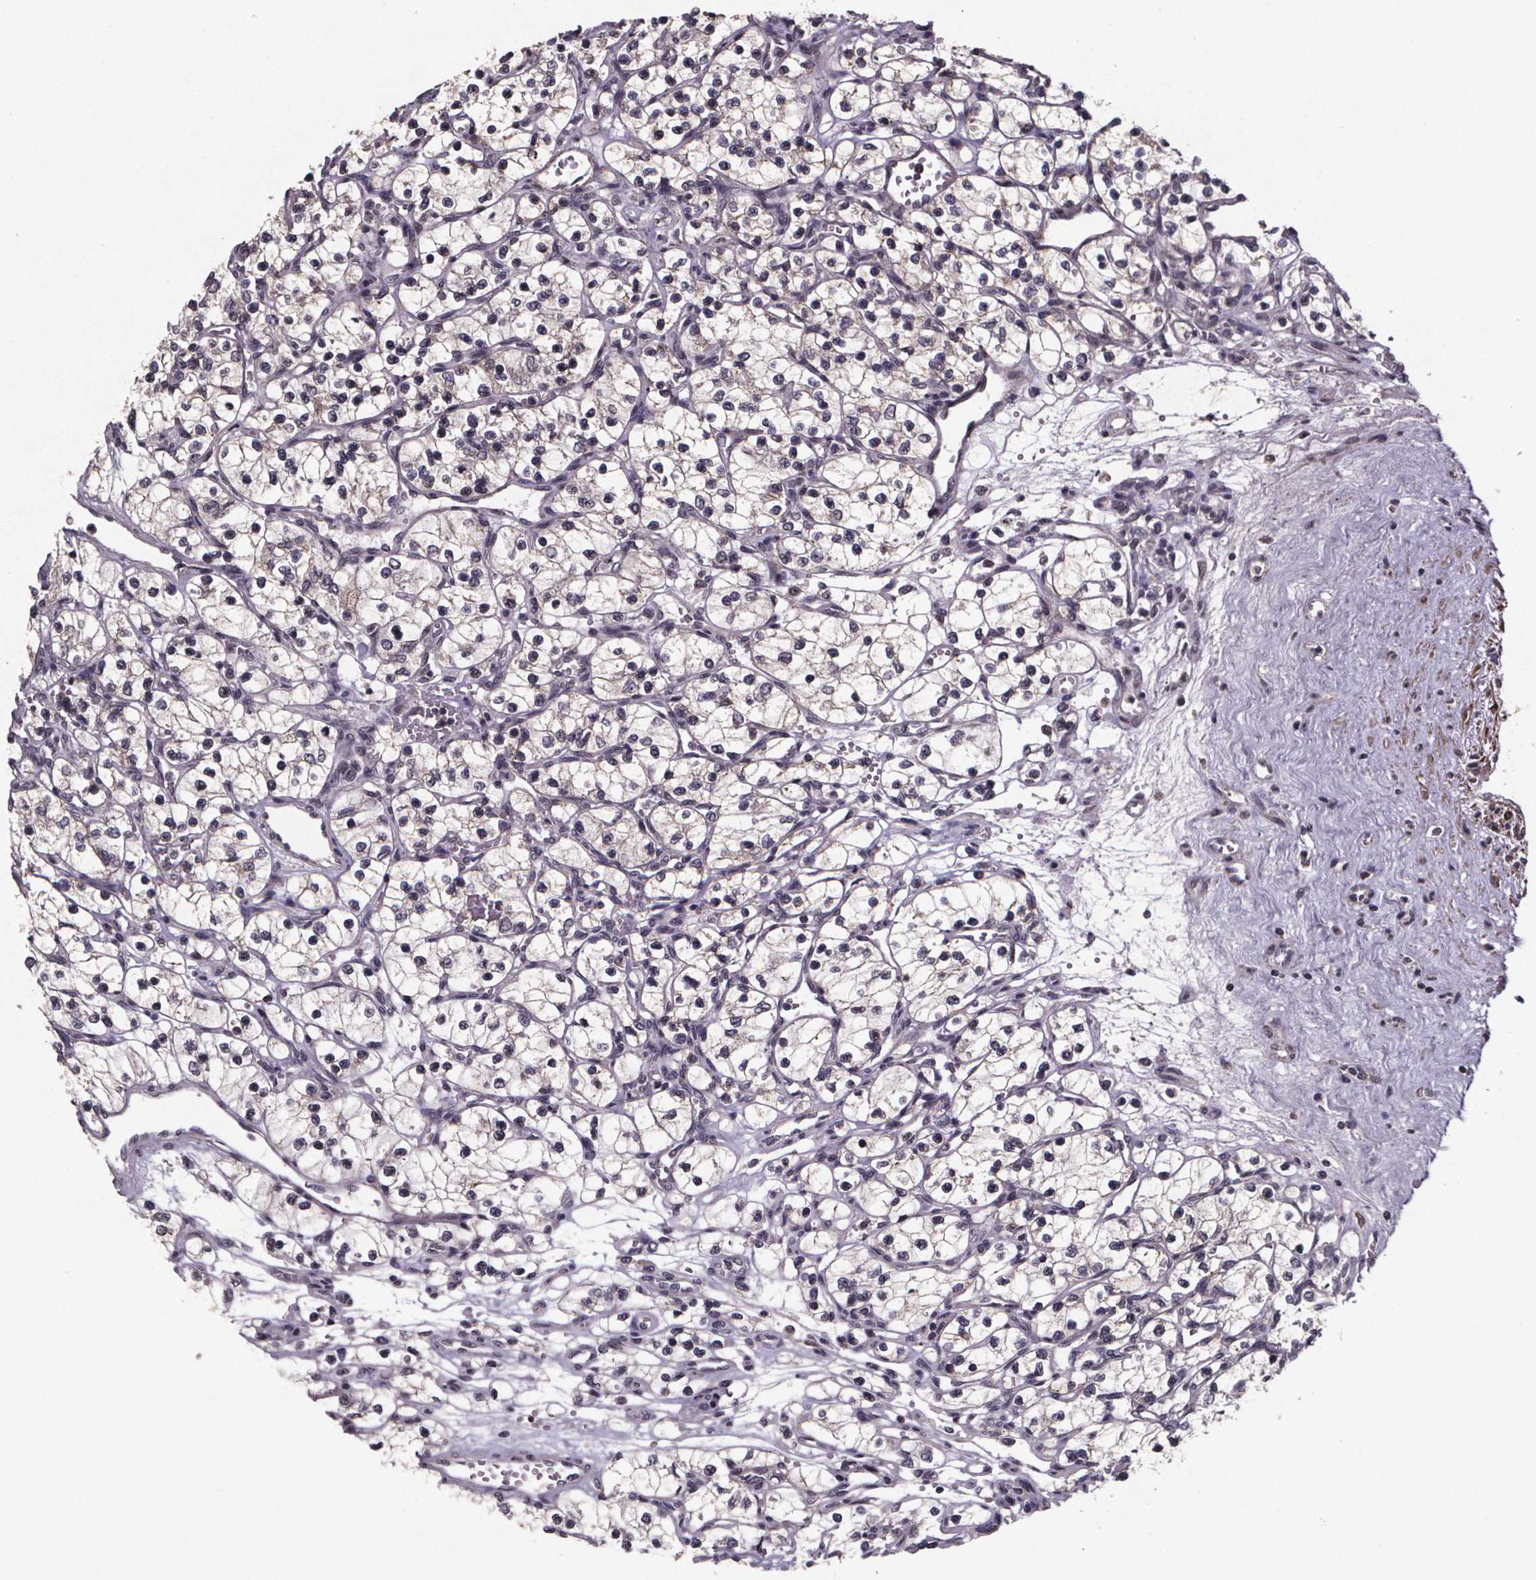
{"staining": {"intensity": "negative", "quantity": "none", "location": "none"}, "tissue": "renal cancer", "cell_type": "Tumor cells", "image_type": "cancer", "snomed": [{"axis": "morphology", "description": "Adenocarcinoma, NOS"}, {"axis": "topography", "description": "Kidney"}], "caption": "Adenocarcinoma (renal) was stained to show a protein in brown. There is no significant expression in tumor cells.", "gene": "PALLD", "patient": {"sex": "female", "age": 69}}